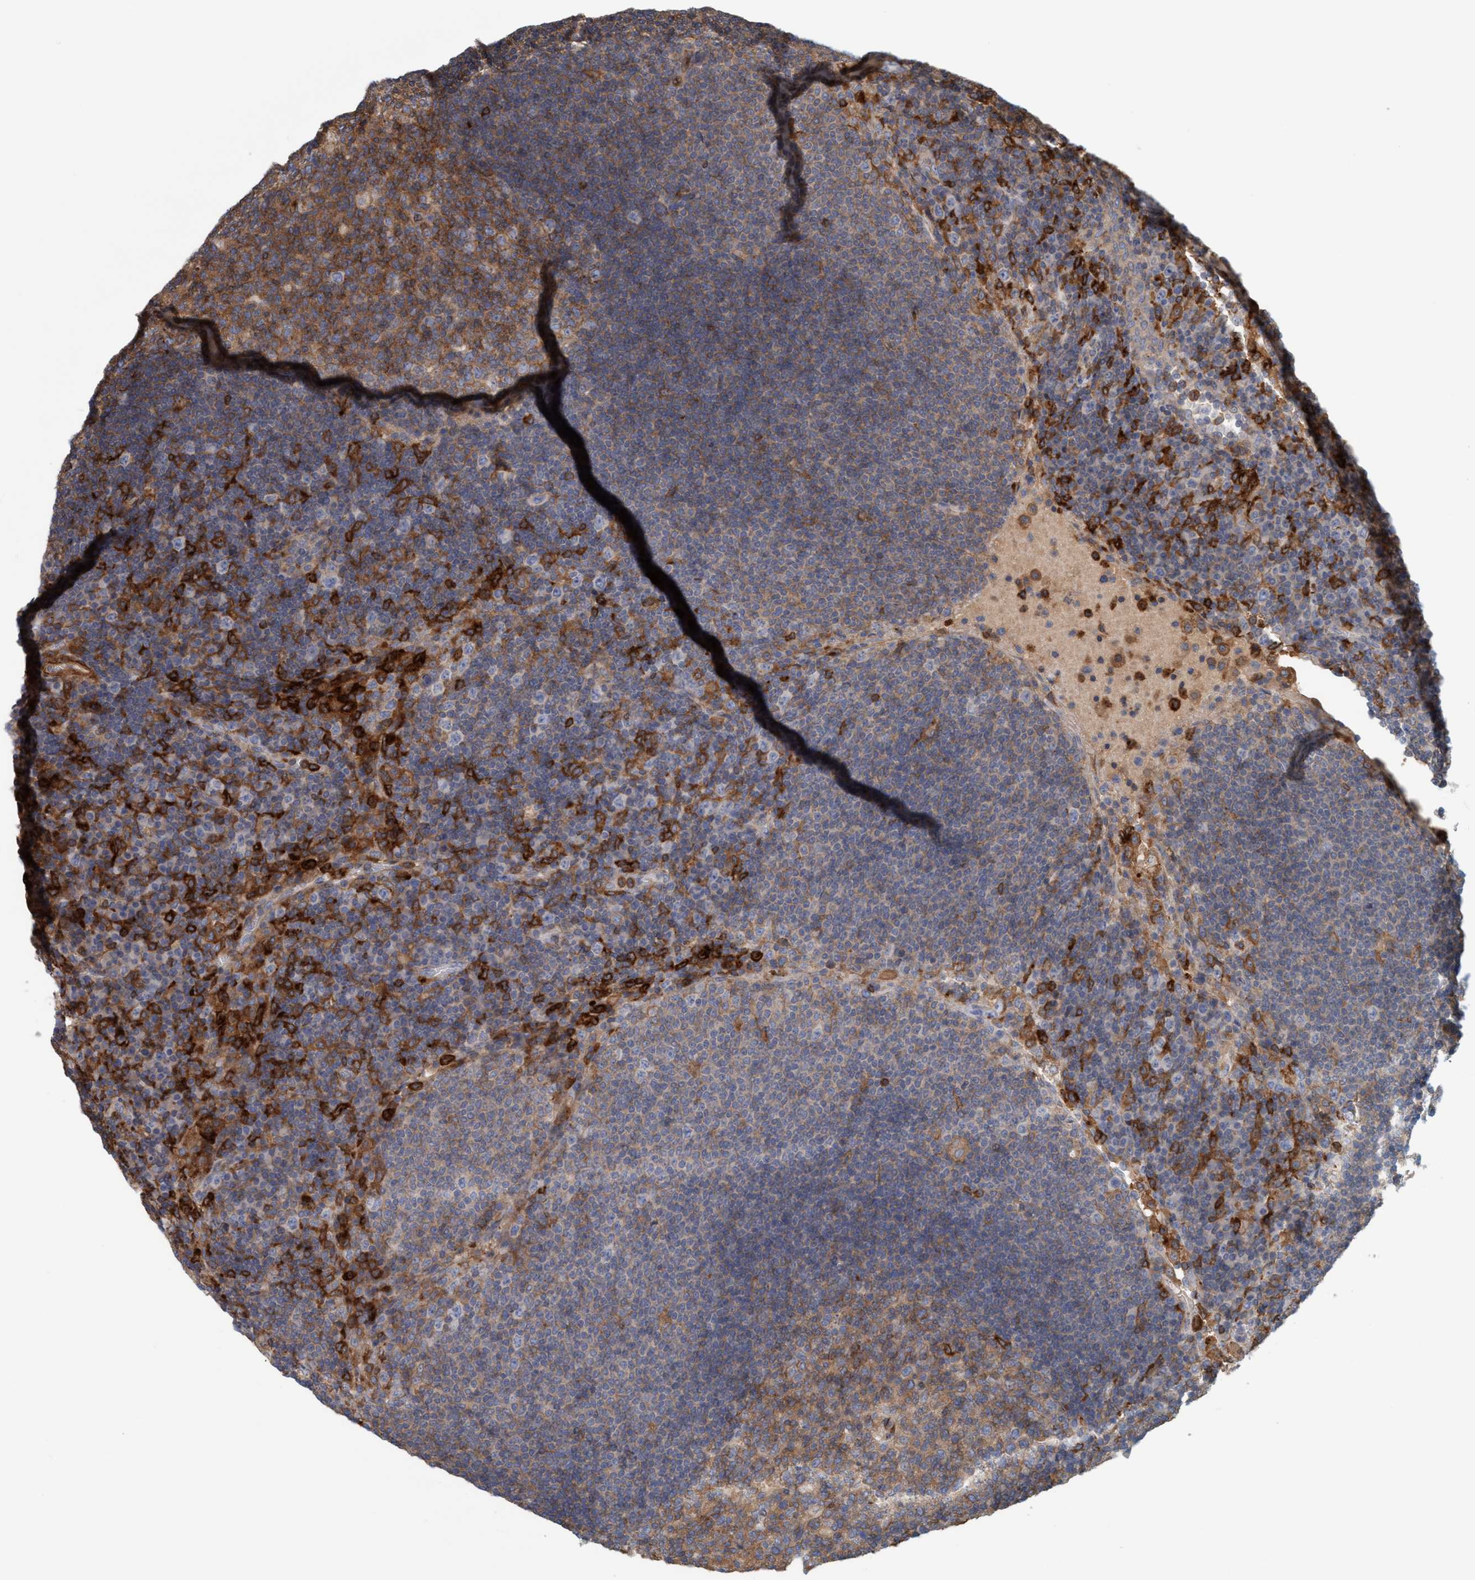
{"staining": {"intensity": "moderate", "quantity": ">75%", "location": "cytoplasmic/membranous"}, "tissue": "lymph node", "cell_type": "Germinal center cells", "image_type": "normal", "snomed": [{"axis": "morphology", "description": "Normal tissue, NOS"}, {"axis": "topography", "description": "Lymph node"}], "caption": "Immunohistochemical staining of normal lymph node shows medium levels of moderate cytoplasmic/membranous expression in about >75% of germinal center cells.", "gene": "SPECC1", "patient": {"sex": "female", "age": 53}}